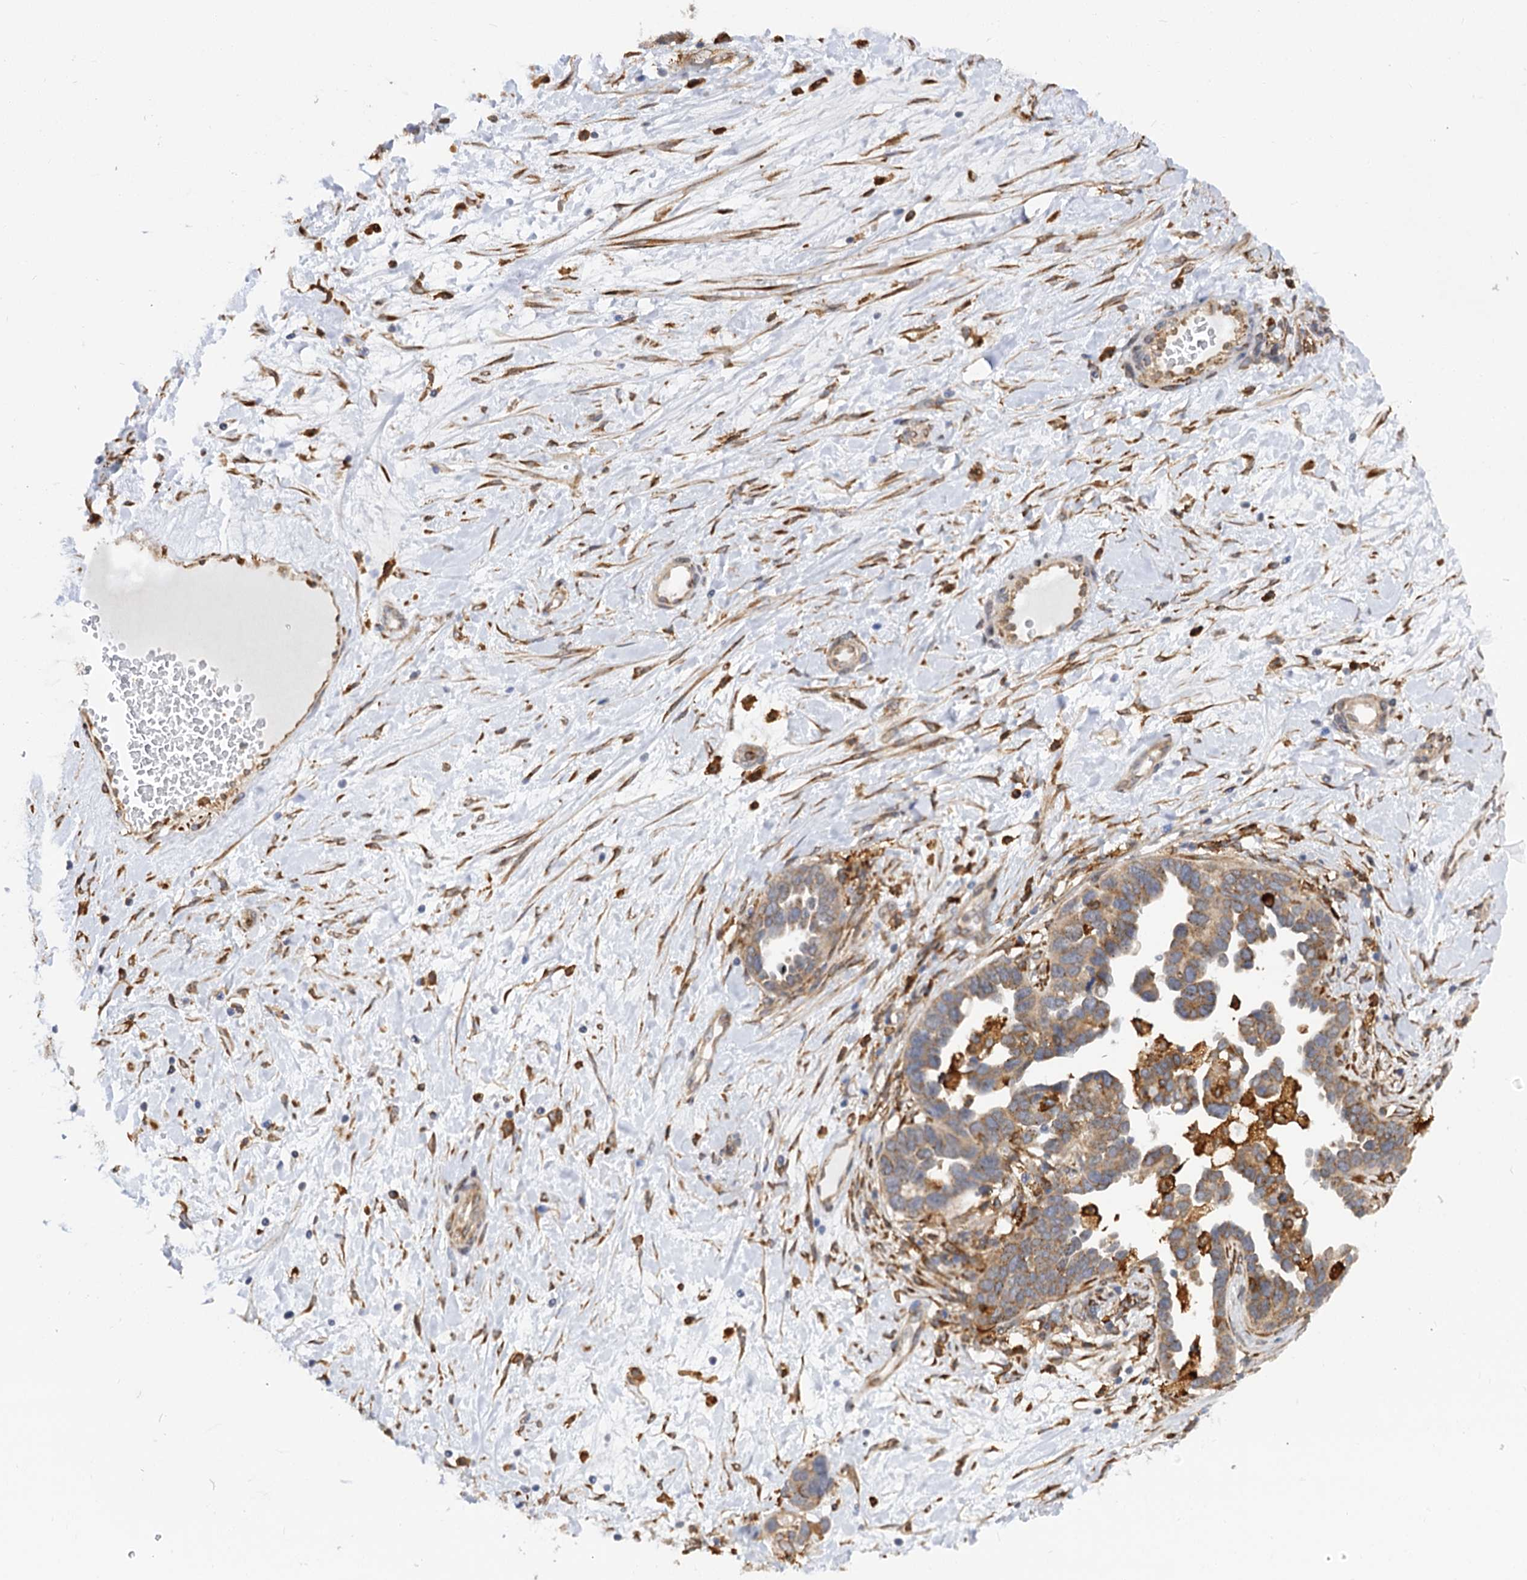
{"staining": {"intensity": "weak", "quantity": ">75%", "location": "cytoplasmic/membranous"}, "tissue": "ovarian cancer", "cell_type": "Tumor cells", "image_type": "cancer", "snomed": [{"axis": "morphology", "description": "Cystadenocarcinoma, serous, NOS"}, {"axis": "topography", "description": "Ovary"}], "caption": "An image of human ovarian cancer stained for a protein shows weak cytoplasmic/membranous brown staining in tumor cells.", "gene": "PPIP5K2", "patient": {"sex": "female", "age": 54}}